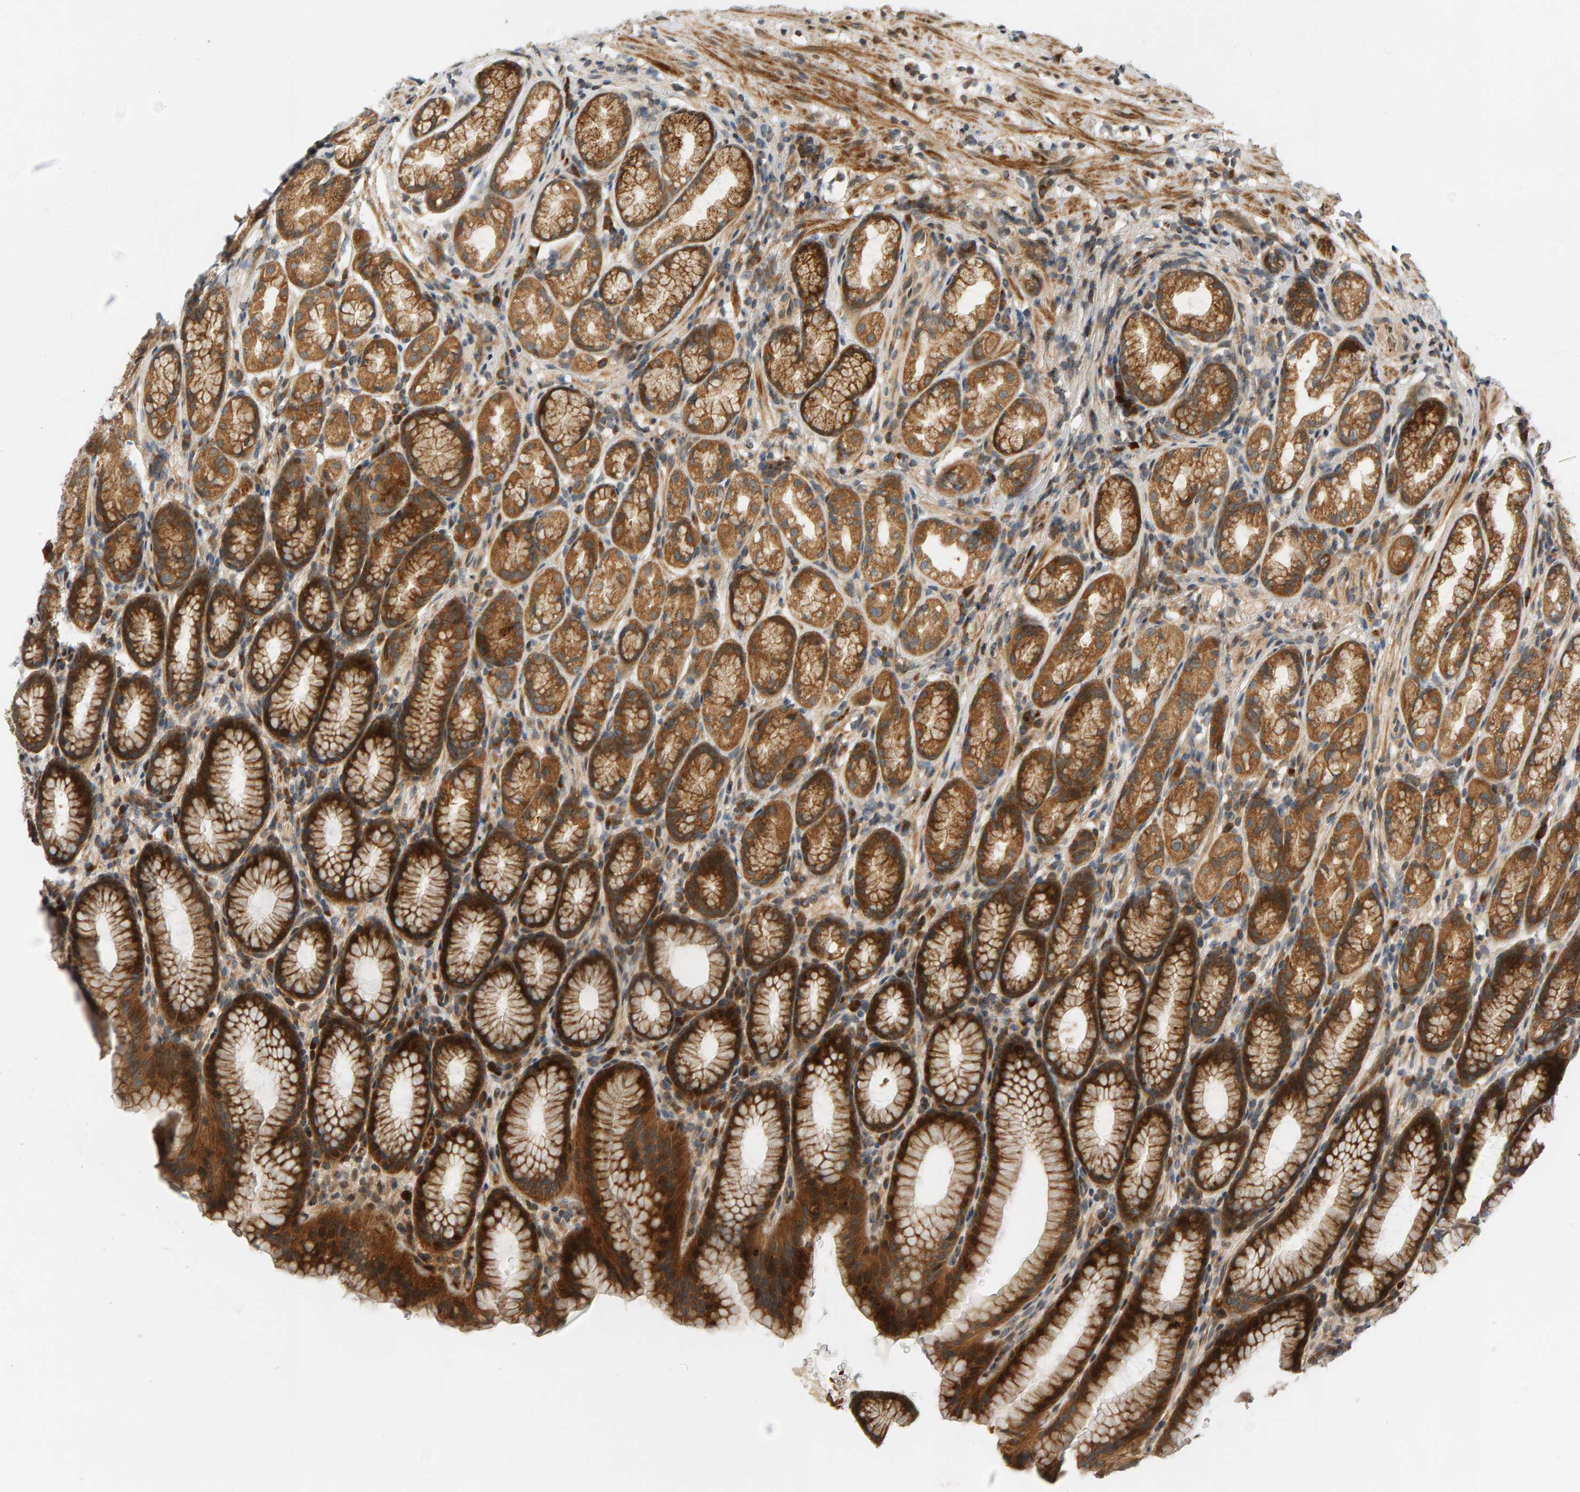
{"staining": {"intensity": "strong", "quantity": ">75%", "location": "cytoplasmic/membranous"}, "tissue": "stomach", "cell_type": "Glandular cells", "image_type": "normal", "snomed": [{"axis": "morphology", "description": "Normal tissue, NOS"}, {"axis": "topography", "description": "Stomach"}], "caption": "Immunohistochemistry photomicrograph of normal stomach: stomach stained using immunohistochemistry (IHC) demonstrates high levels of strong protein expression localized specifically in the cytoplasmic/membranous of glandular cells, appearing as a cytoplasmic/membranous brown color.", "gene": "BAHCC1", "patient": {"sex": "male", "age": 42}}